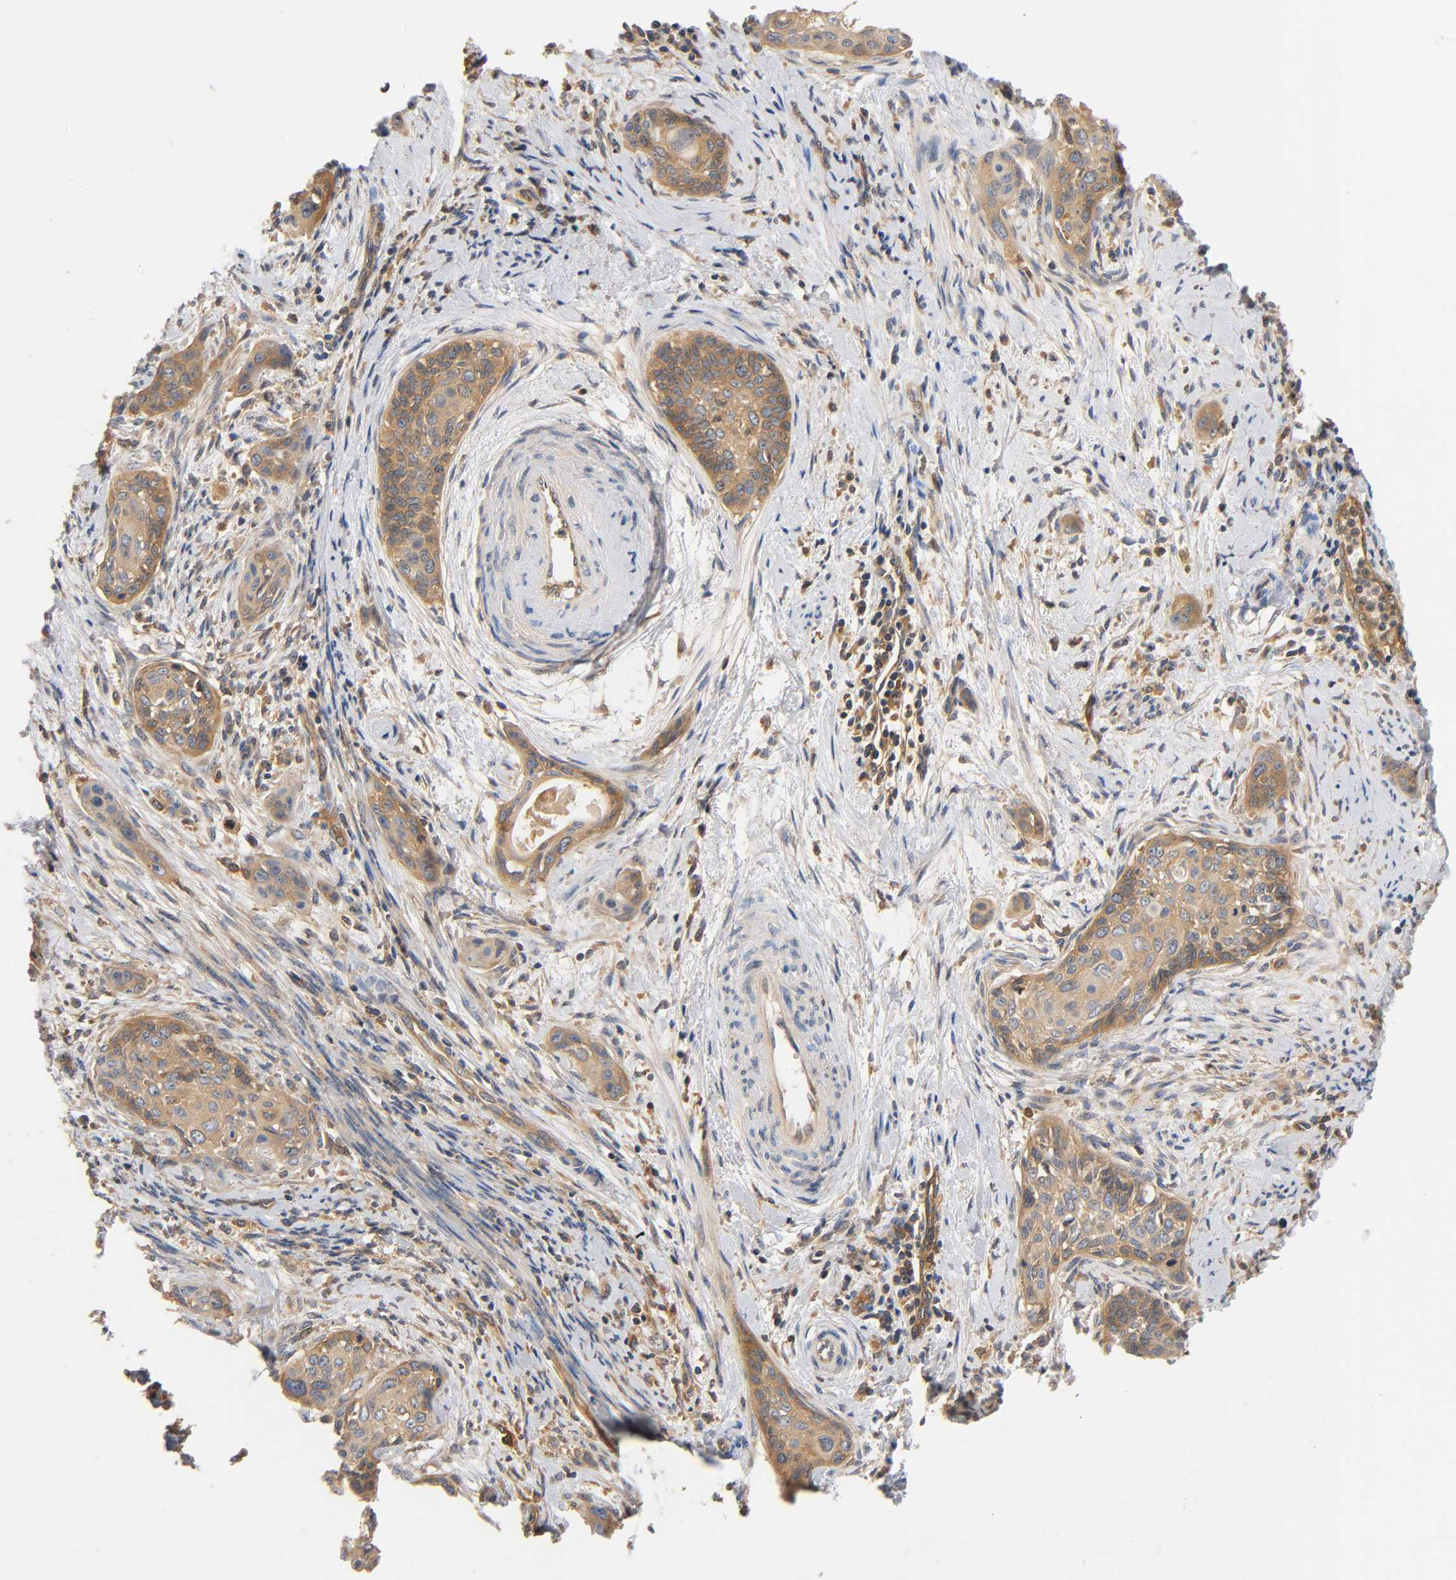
{"staining": {"intensity": "moderate", "quantity": ">75%", "location": "cytoplasmic/membranous"}, "tissue": "cervical cancer", "cell_type": "Tumor cells", "image_type": "cancer", "snomed": [{"axis": "morphology", "description": "Squamous cell carcinoma, NOS"}, {"axis": "topography", "description": "Cervix"}], "caption": "Tumor cells exhibit medium levels of moderate cytoplasmic/membranous expression in approximately >75% of cells in cervical cancer (squamous cell carcinoma). (DAB (3,3'-diaminobenzidine) = brown stain, brightfield microscopy at high magnification).", "gene": "PRKAB1", "patient": {"sex": "female", "age": 33}}